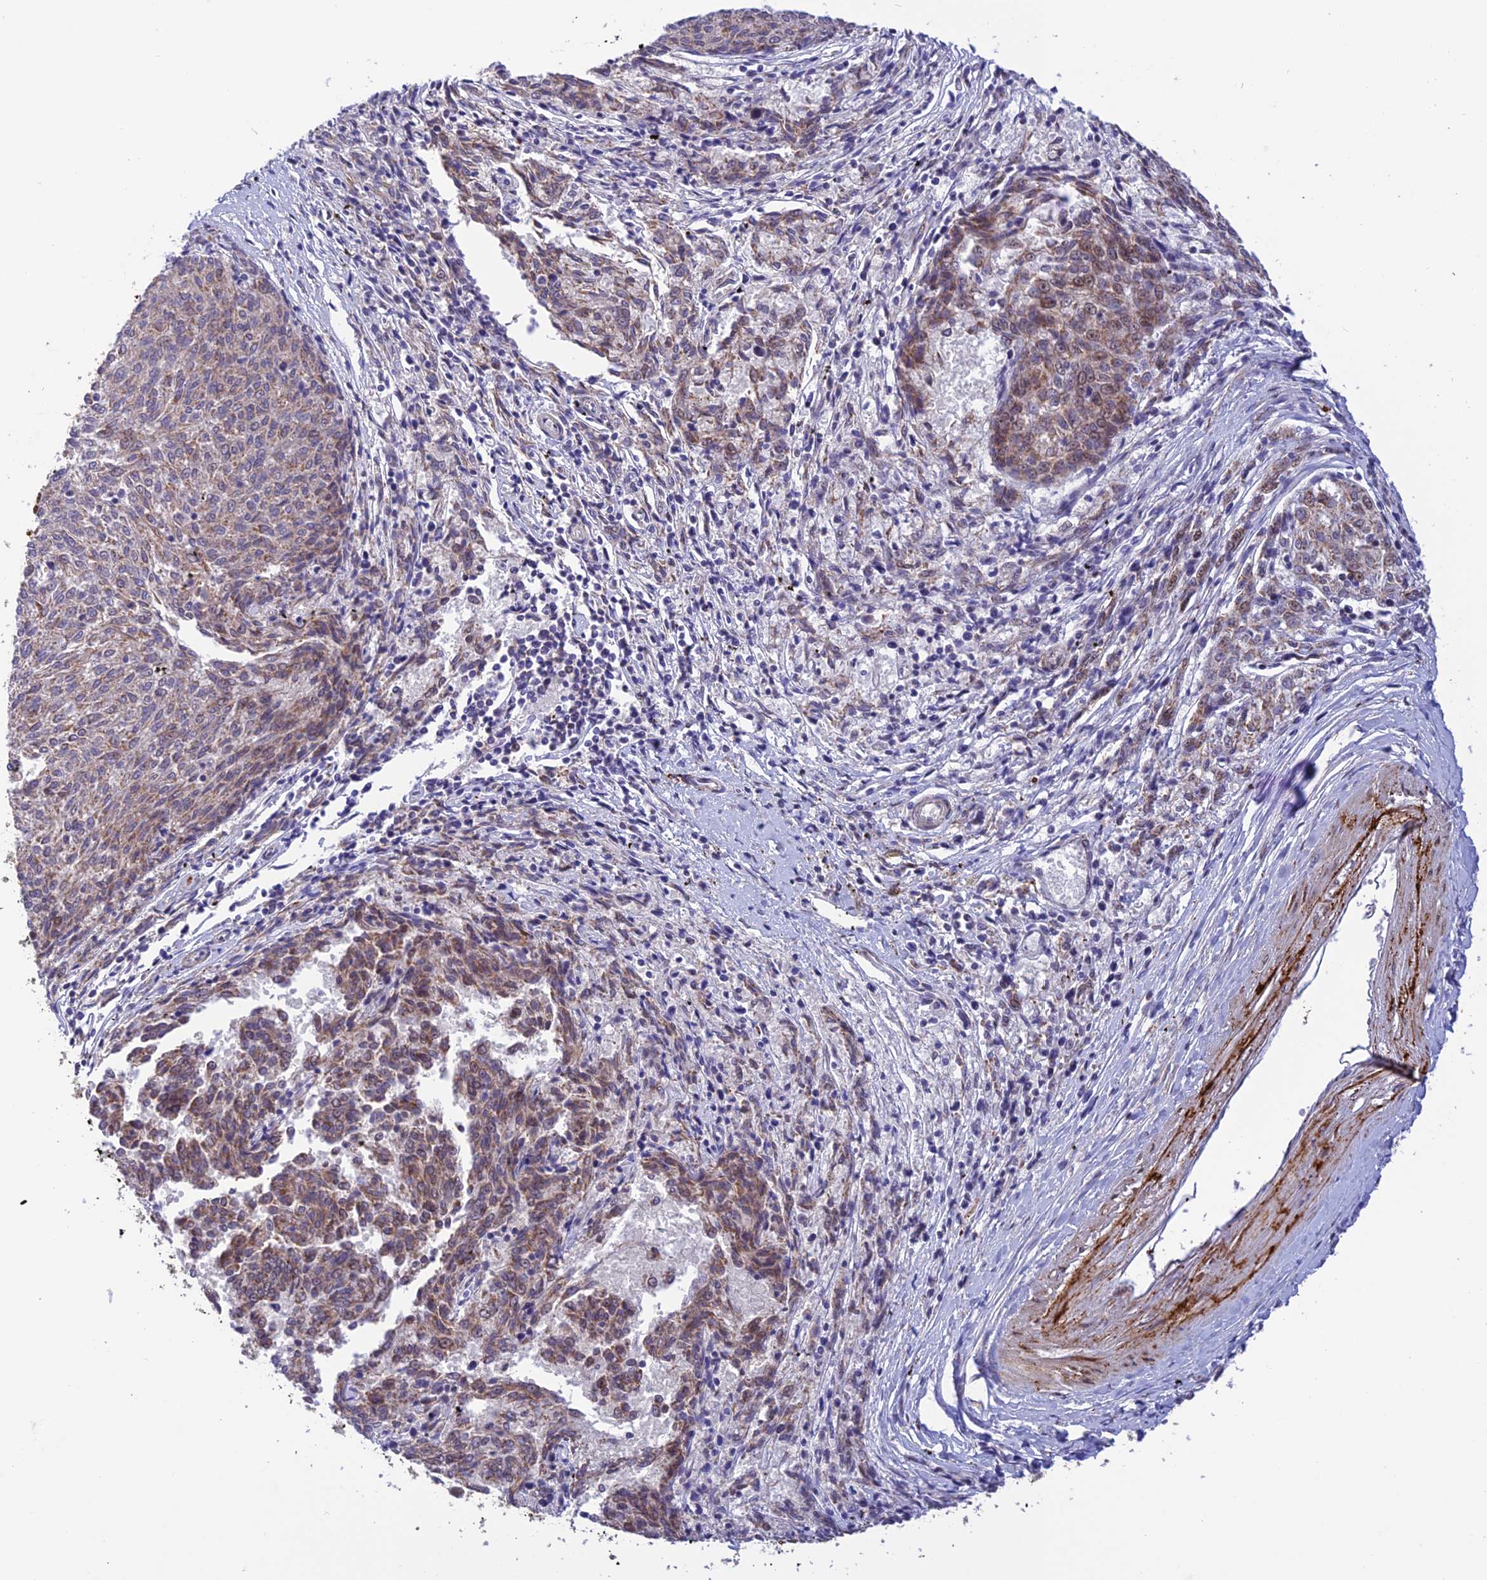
{"staining": {"intensity": "moderate", "quantity": ">75%", "location": "cytoplasmic/membranous,nuclear"}, "tissue": "melanoma", "cell_type": "Tumor cells", "image_type": "cancer", "snomed": [{"axis": "morphology", "description": "Malignant melanoma, NOS"}, {"axis": "topography", "description": "Skin"}], "caption": "The immunohistochemical stain shows moderate cytoplasmic/membranous and nuclear positivity in tumor cells of malignant melanoma tissue. The protein of interest is stained brown, and the nuclei are stained in blue (DAB (3,3'-diaminobenzidine) IHC with brightfield microscopy, high magnification).", "gene": "WDR55", "patient": {"sex": "female", "age": 72}}